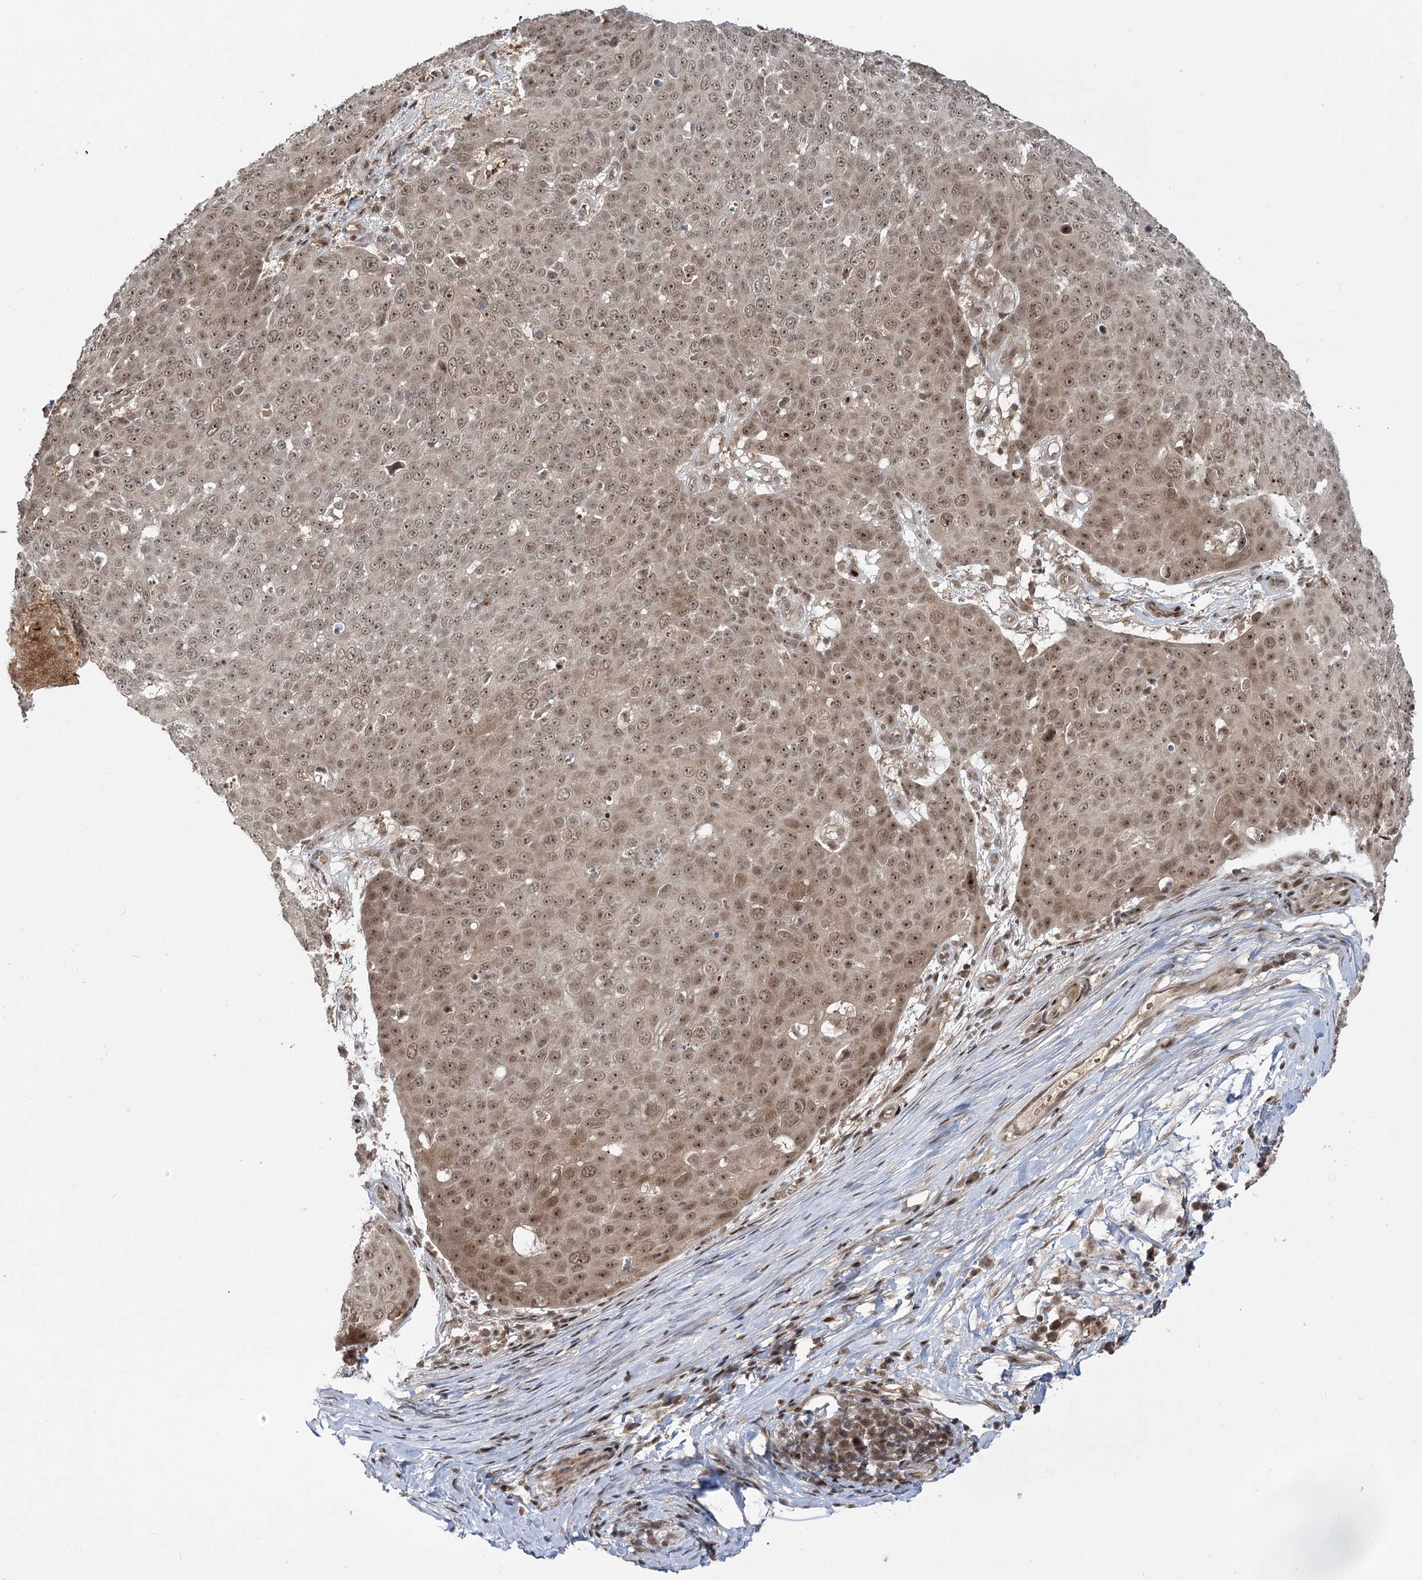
{"staining": {"intensity": "moderate", "quantity": "25%-75%", "location": "nuclear"}, "tissue": "skin cancer", "cell_type": "Tumor cells", "image_type": "cancer", "snomed": [{"axis": "morphology", "description": "Squamous cell carcinoma, NOS"}, {"axis": "topography", "description": "Skin"}], "caption": "Skin cancer stained with DAB (3,3'-diaminobenzidine) immunohistochemistry shows medium levels of moderate nuclear positivity in approximately 25%-75% of tumor cells.", "gene": "HELQ", "patient": {"sex": "male", "age": 71}}